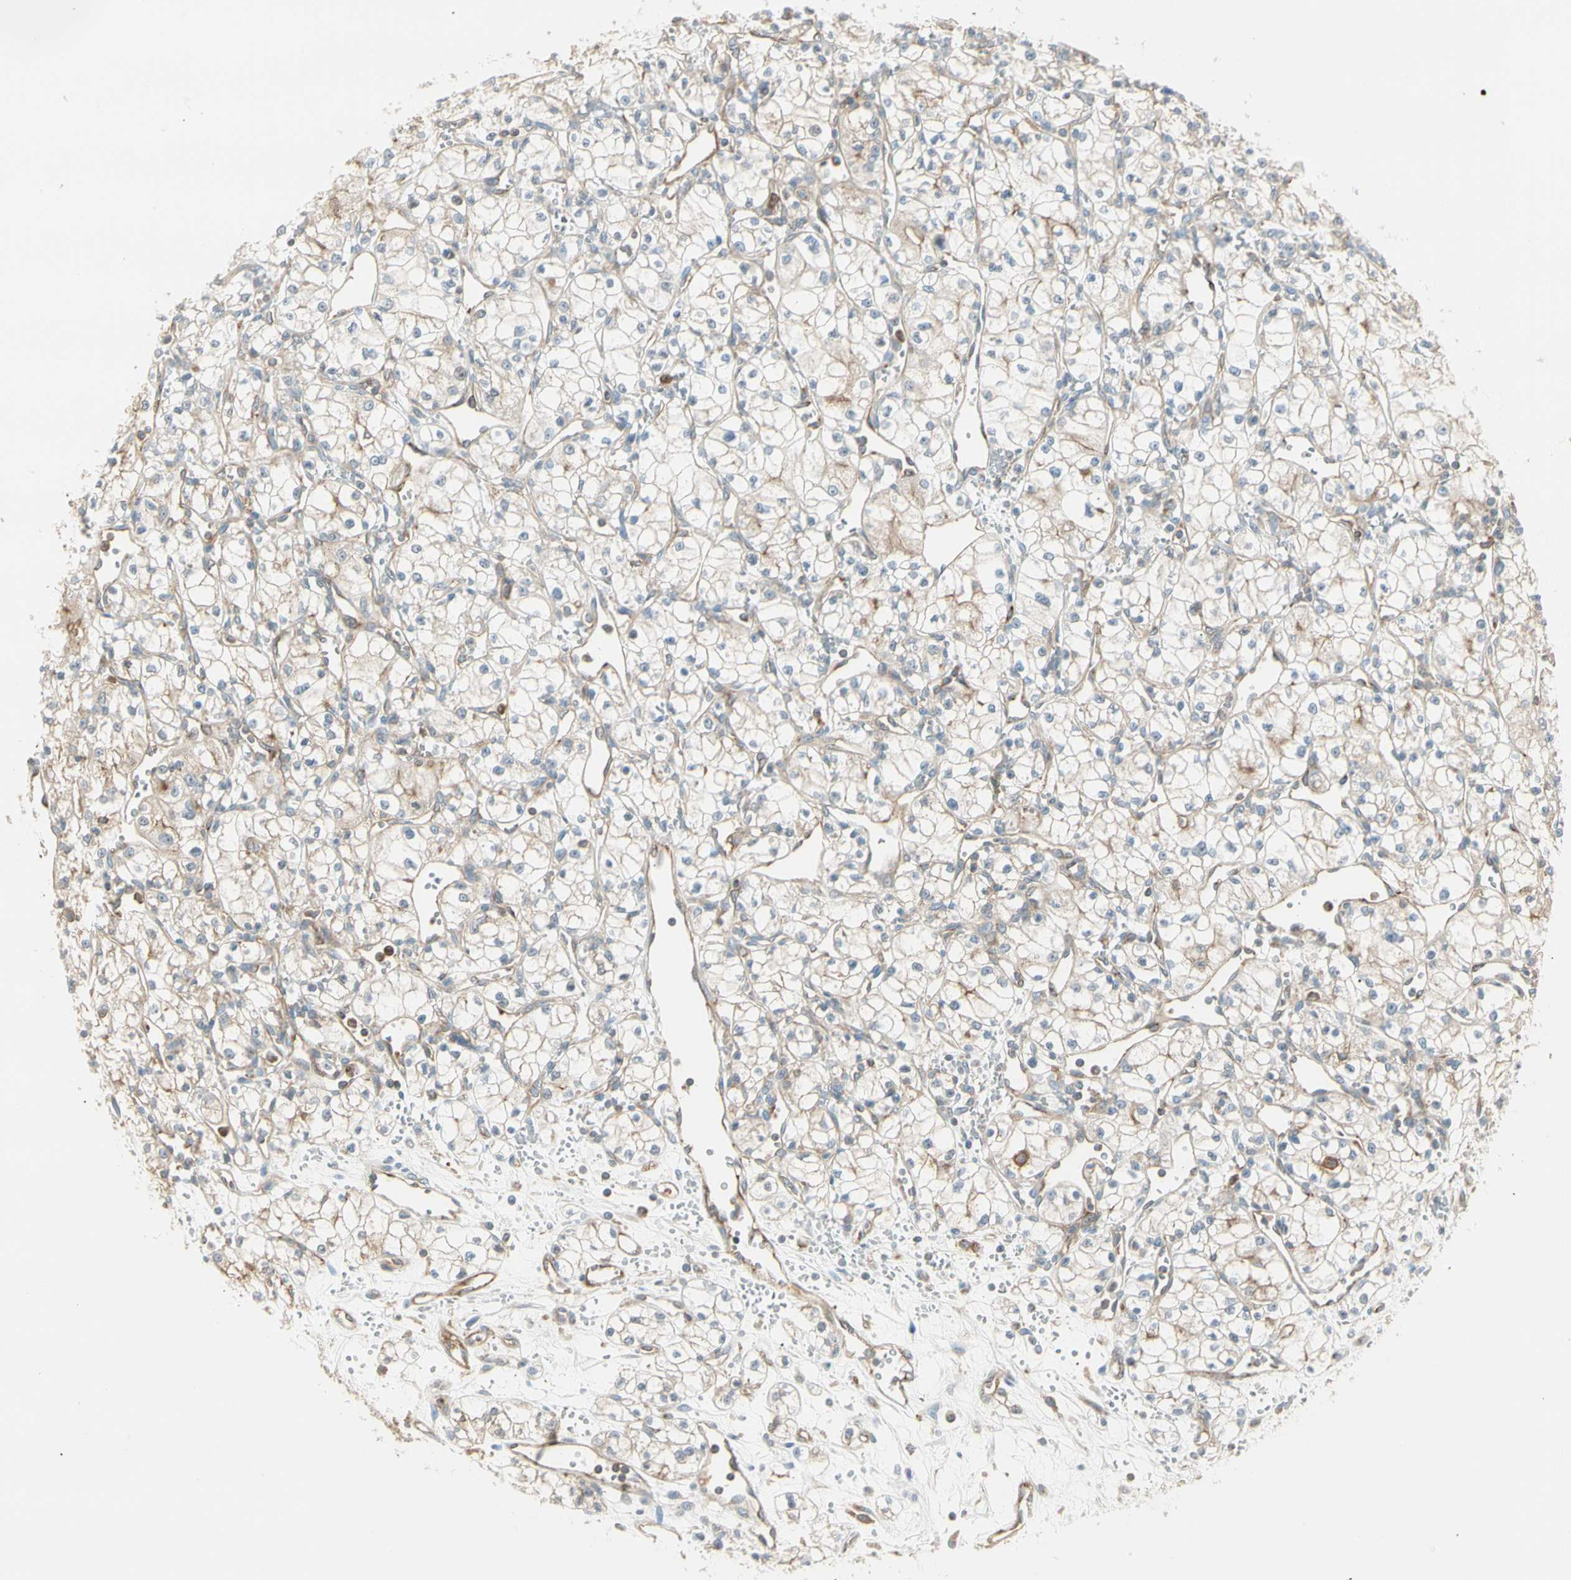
{"staining": {"intensity": "weak", "quantity": ">75%", "location": "cytoplasmic/membranous"}, "tissue": "renal cancer", "cell_type": "Tumor cells", "image_type": "cancer", "snomed": [{"axis": "morphology", "description": "Normal tissue, NOS"}, {"axis": "morphology", "description": "Adenocarcinoma, NOS"}, {"axis": "topography", "description": "Kidney"}], "caption": "Human renal adenocarcinoma stained for a protein (brown) displays weak cytoplasmic/membranous positive staining in about >75% of tumor cells.", "gene": "AGFG1", "patient": {"sex": "male", "age": 59}}